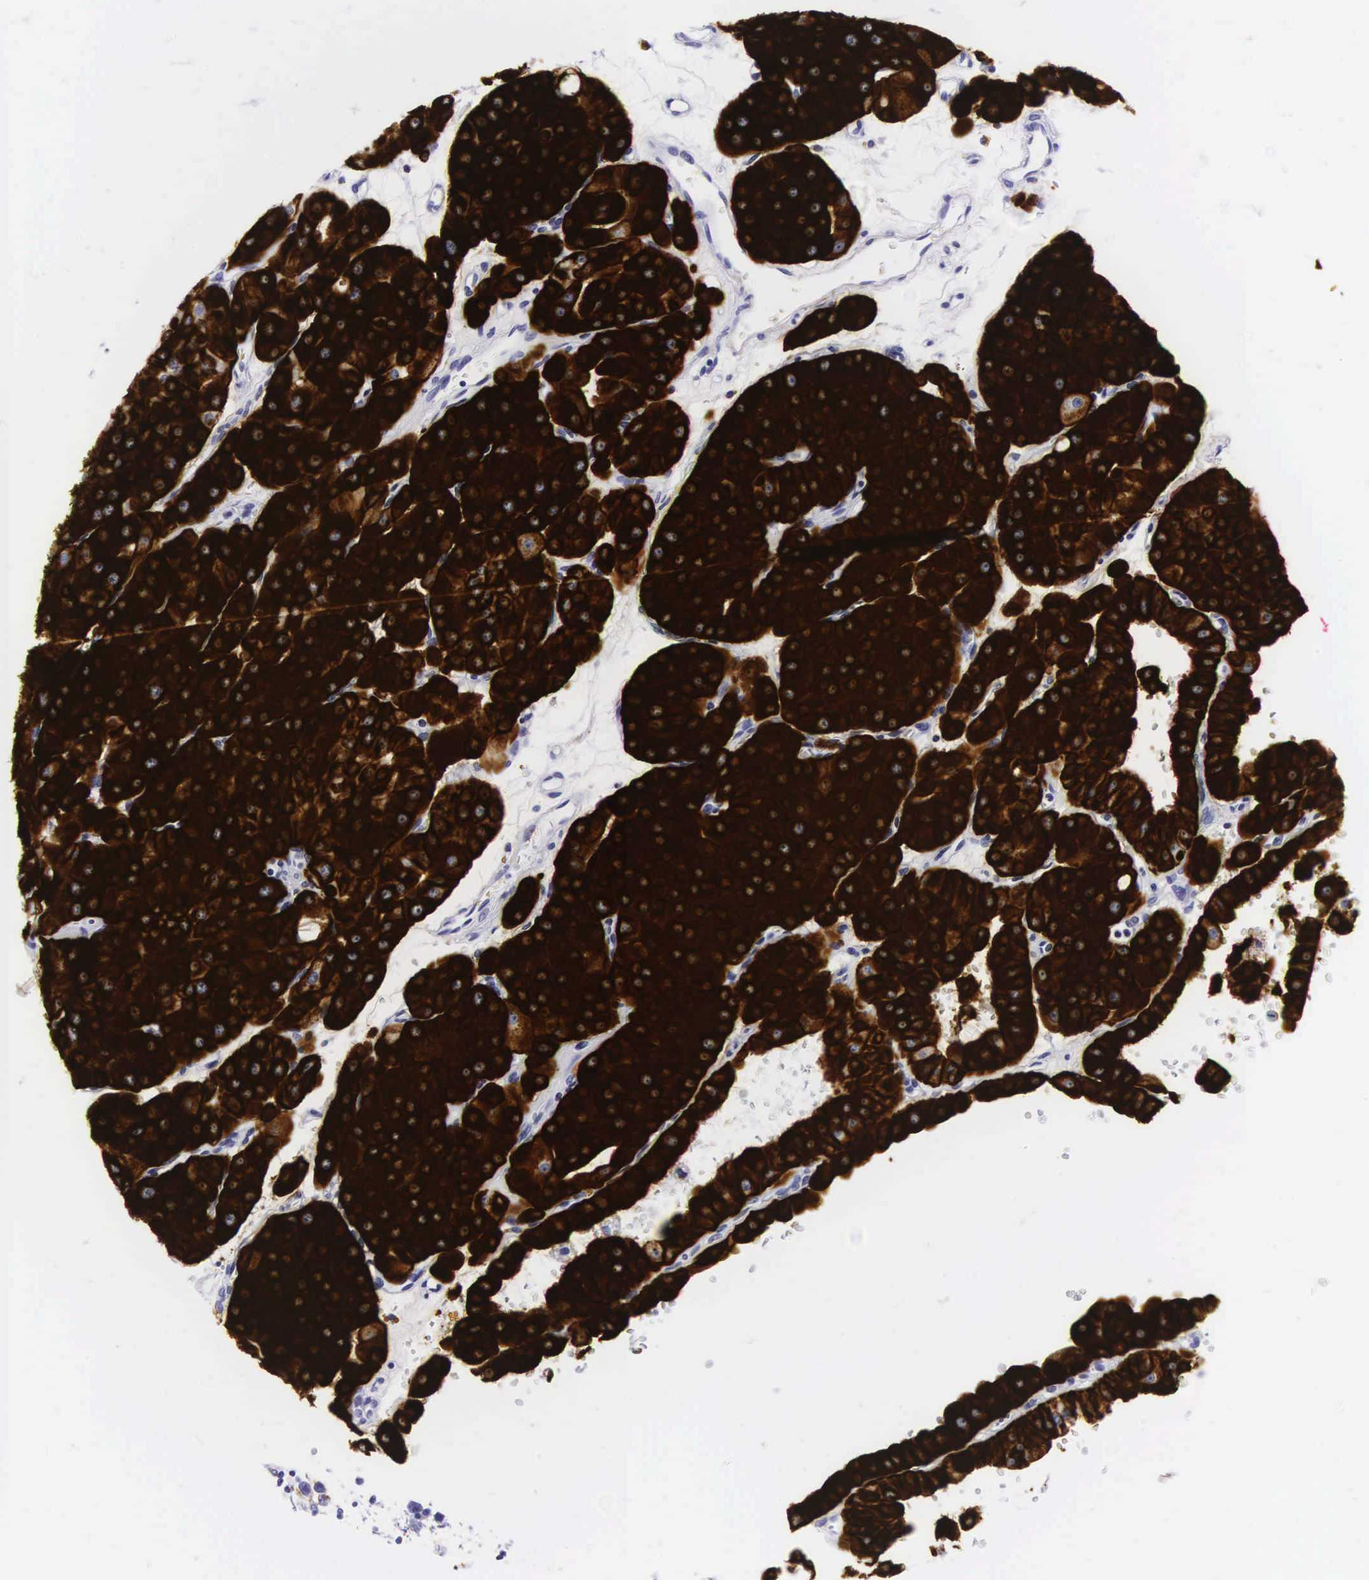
{"staining": {"intensity": "strong", "quantity": ">75%", "location": "cytoplasmic/membranous"}, "tissue": "renal cancer", "cell_type": "Tumor cells", "image_type": "cancer", "snomed": [{"axis": "morphology", "description": "Adenocarcinoma, uncertain malignant potential"}, {"axis": "topography", "description": "Kidney"}], "caption": "A high-resolution histopathology image shows immunohistochemistry staining of renal cancer, which reveals strong cytoplasmic/membranous expression in approximately >75% of tumor cells.", "gene": "KRT18", "patient": {"sex": "male", "age": 63}}